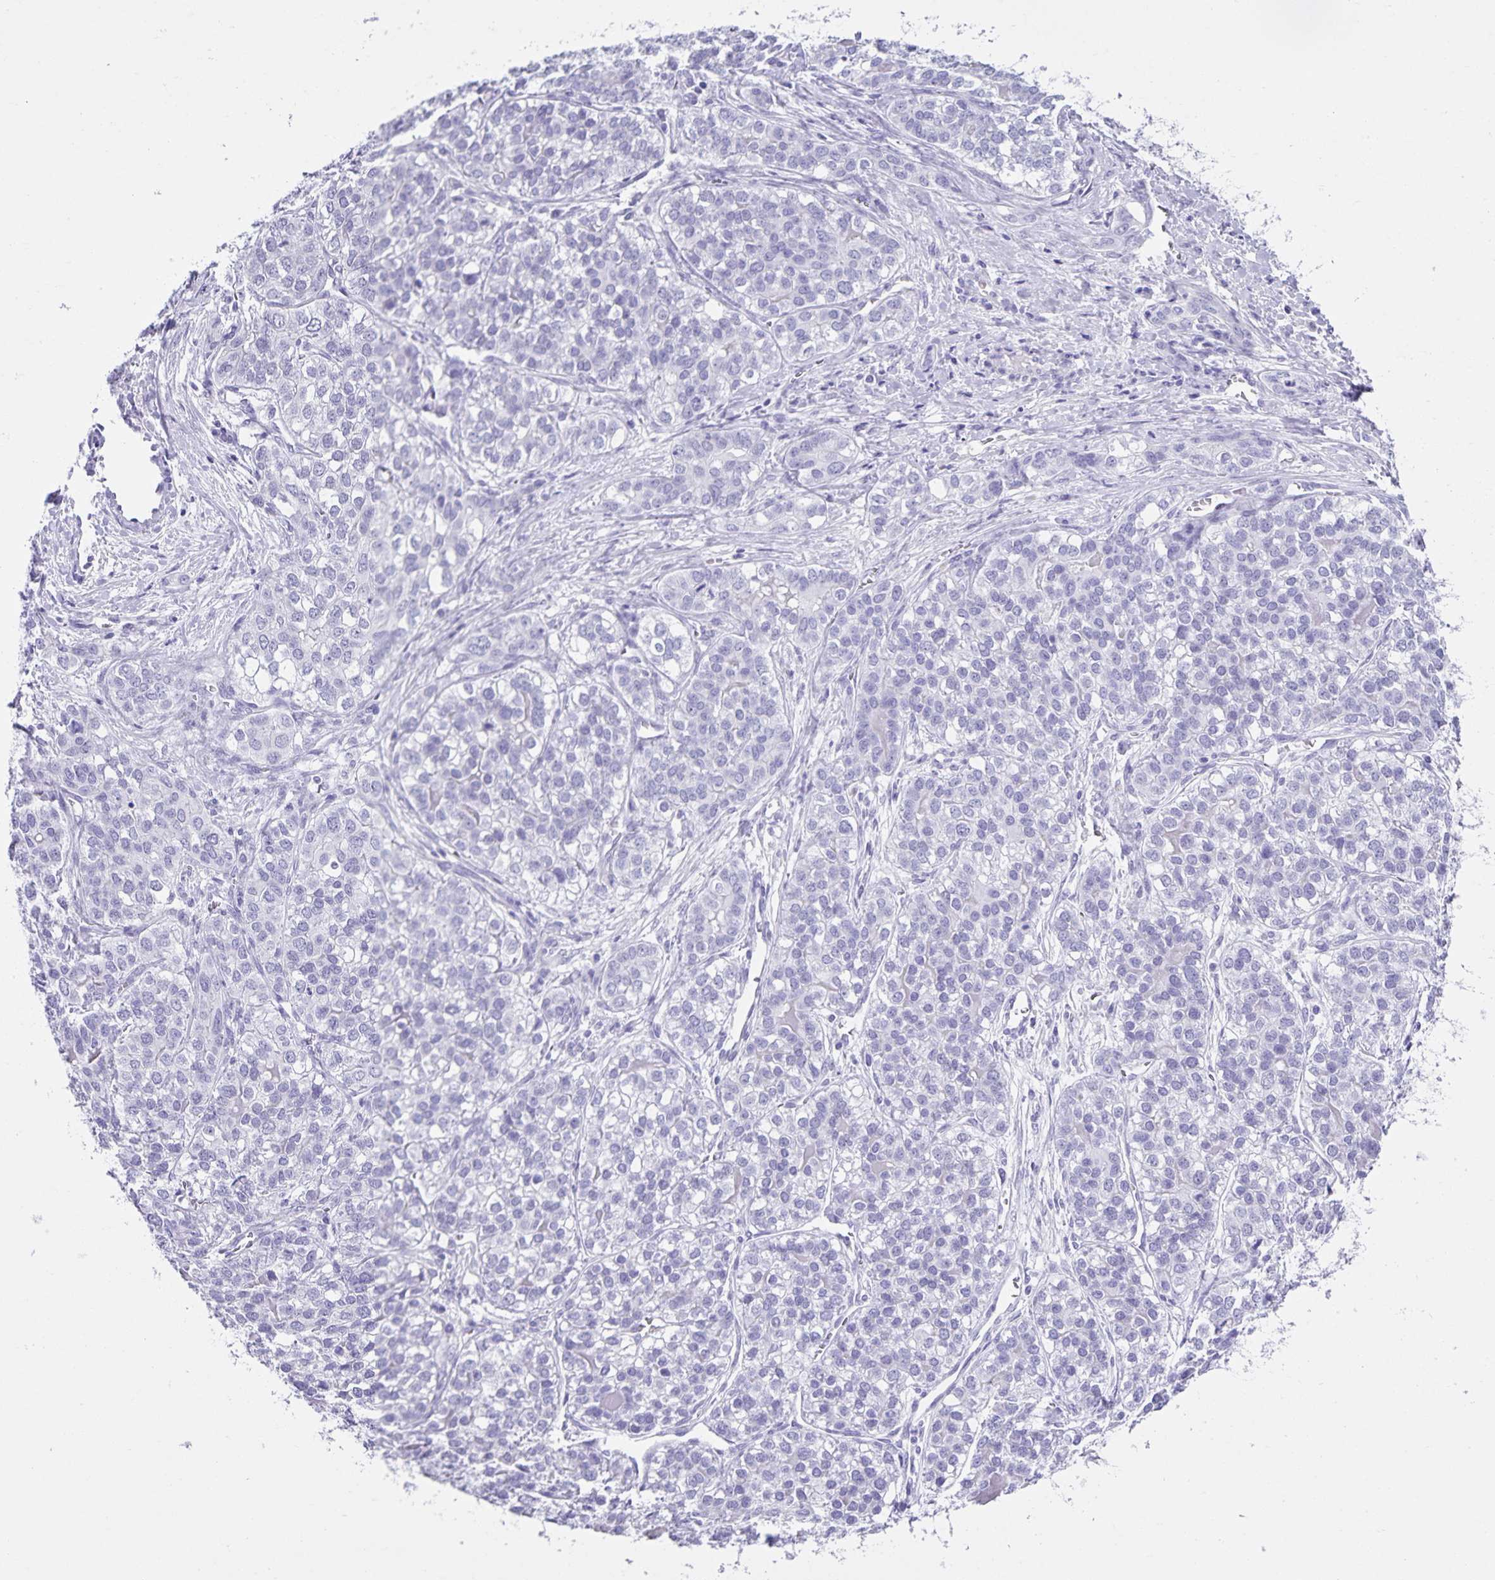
{"staining": {"intensity": "negative", "quantity": "none", "location": "none"}, "tissue": "liver cancer", "cell_type": "Tumor cells", "image_type": "cancer", "snomed": [{"axis": "morphology", "description": "Cholangiocarcinoma"}, {"axis": "topography", "description": "Liver"}], "caption": "This is a histopathology image of immunohistochemistry staining of liver cholangiocarcinoma, which shows no expression in tumor cells.", "gene": "C11orf42", "patient": {"sex": "male", "age": 56}}